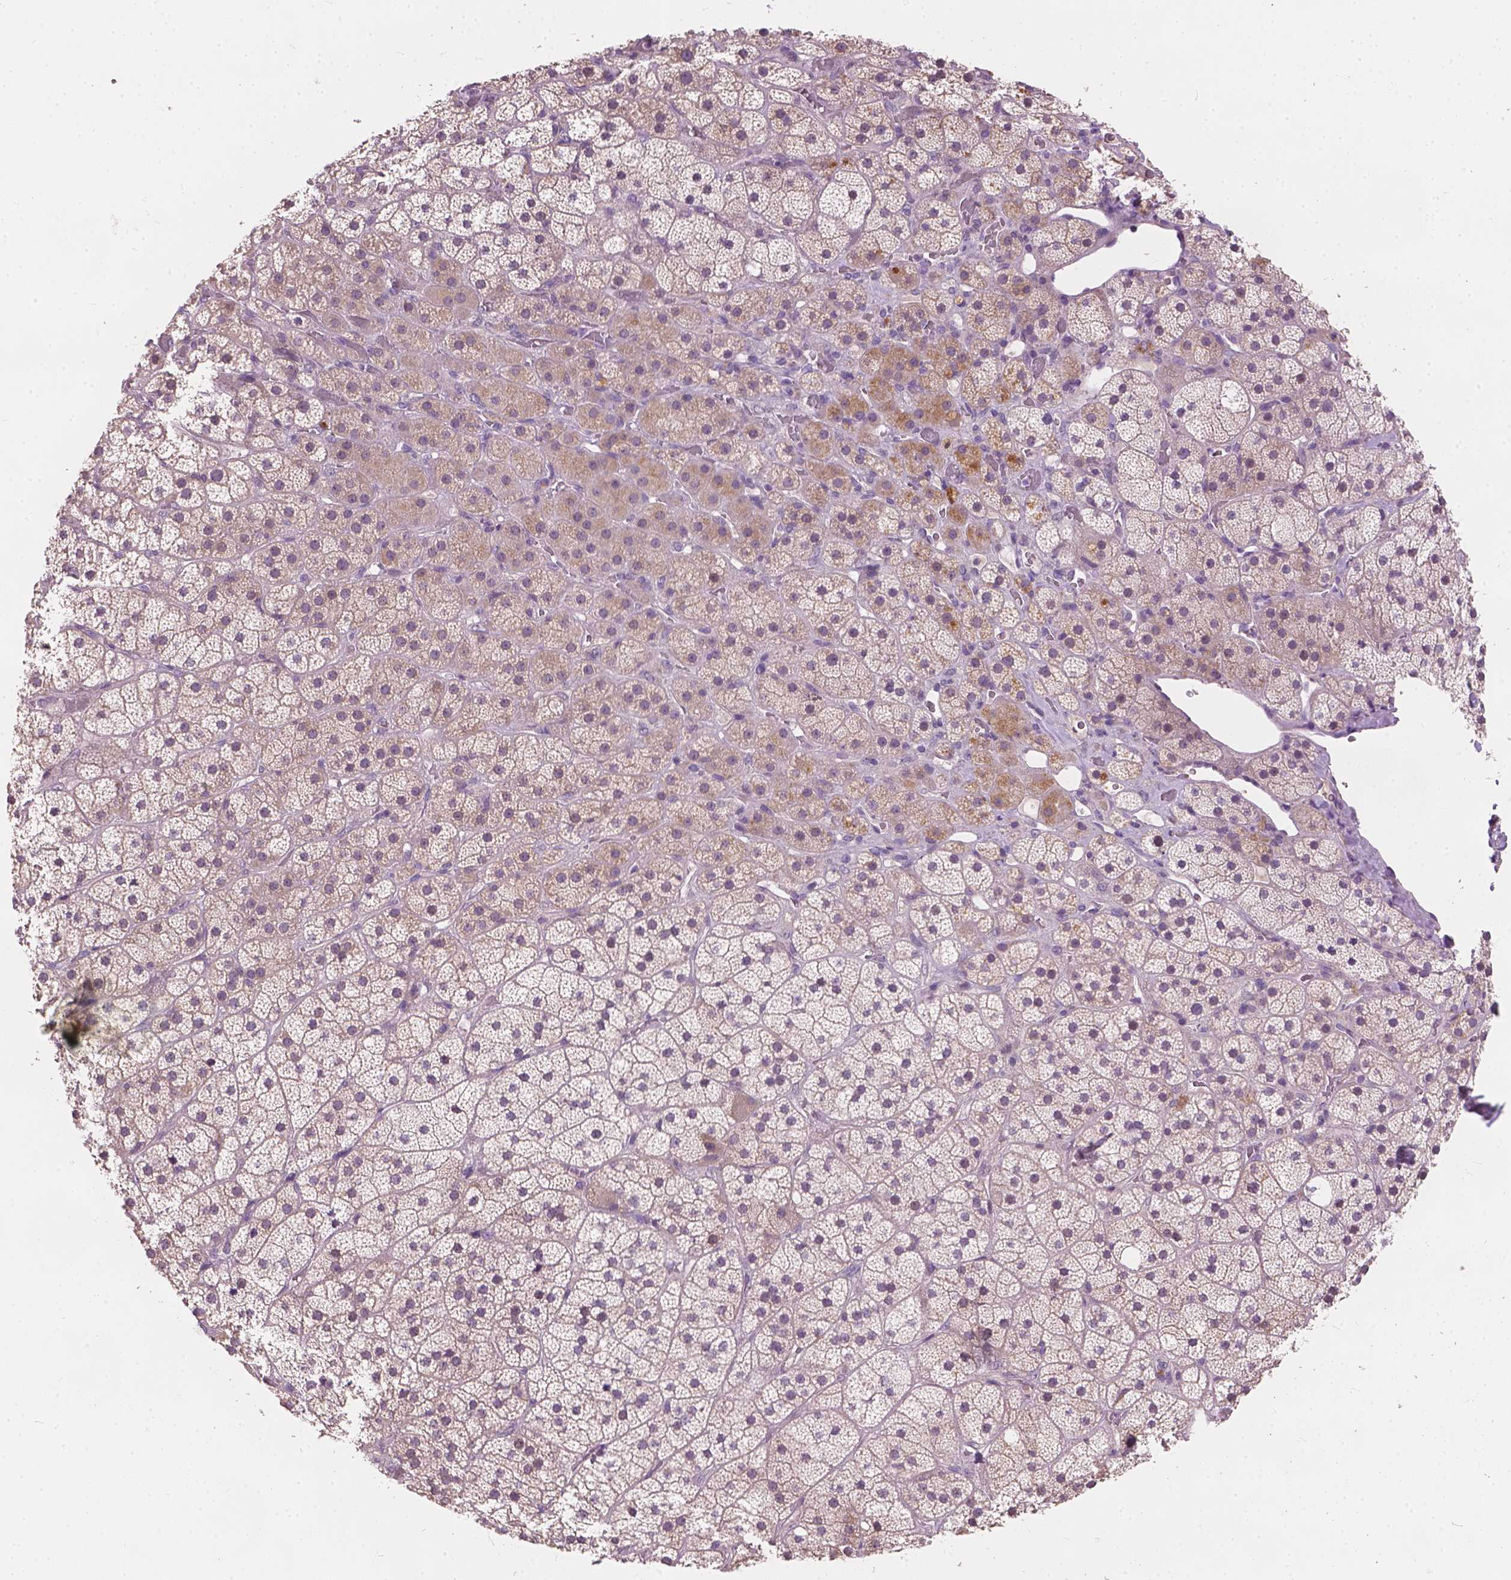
{"staining": {"intensity": "weak", "quantity": "<25%", "location": "cytoplasmic/membranous"}, "tissue": "adrenal gland", "cell_type": "Glandular cells", "image_type": "normal", "snomed": [{"axis": "morphology", "description": "Normal tissue, NOS"}, {"axis": "topography", "description": "Adrenal gland"}], "caption": "The micrograph reveals no staining of glandular cells in normal adrenal gland.", "gene": "KRT17", "patient": {"sex": "male", "age": 57}}